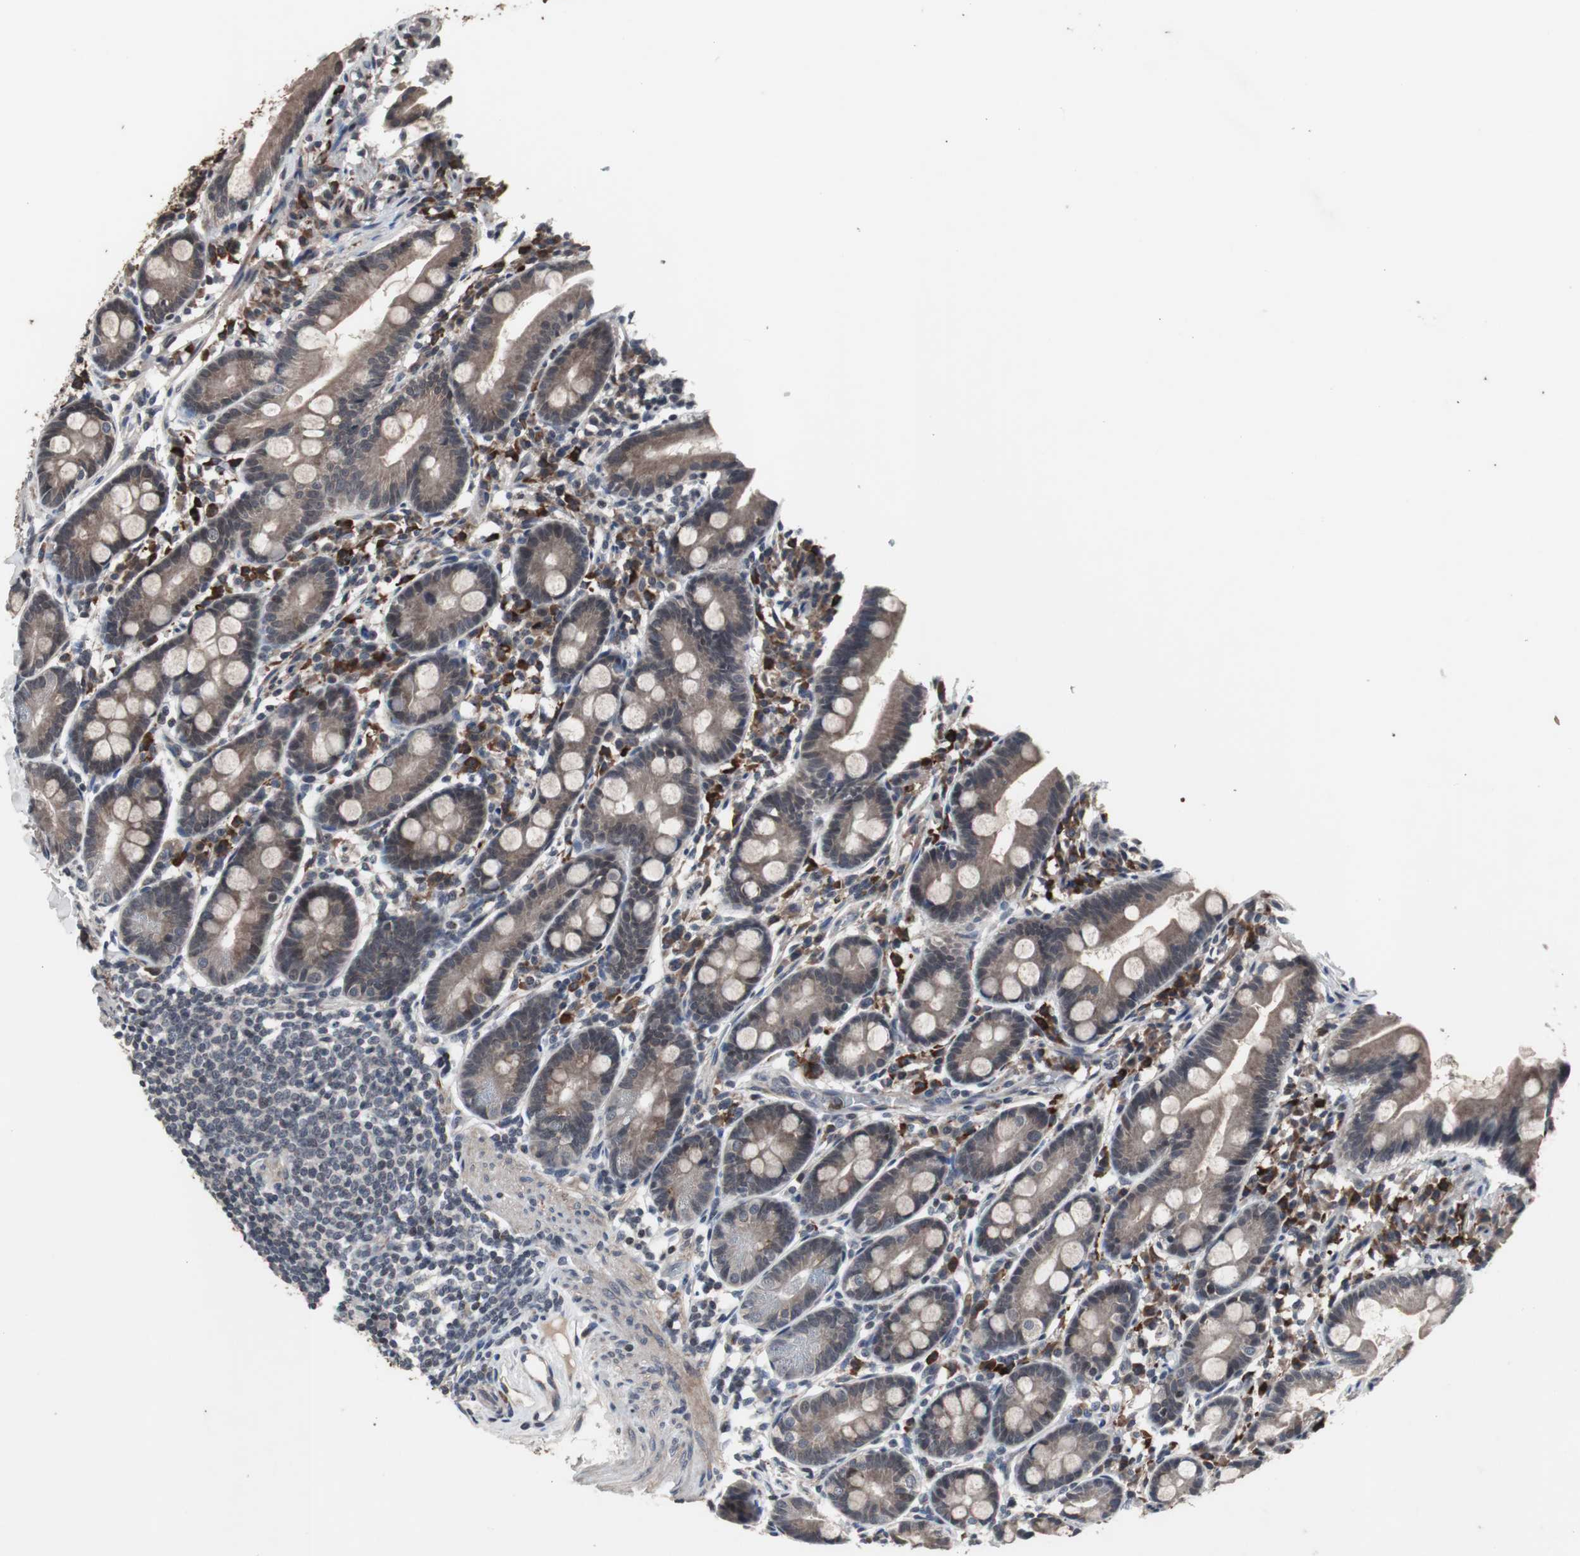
{"staining": {"intensity": "weak", "quantity": ">75%", "location": "cytoplasmic/membranous"}, "tissue": "duodenum", "cell_type": "Glandular cells", "image_type": "normal", "snomed": [{"axis": "morphology", "description": "Normal tissue, NOS"}, {"axis": "topography", "description": "Duodenum"}], "caption": "This histopathology image displays IHC staining of normal human duodenum, with low weak cytoplasmic/membranous positivity in approximately >75% of glandular cells.", "gene": "CRADD", "patient": {"sex": "male", "age": 50}}